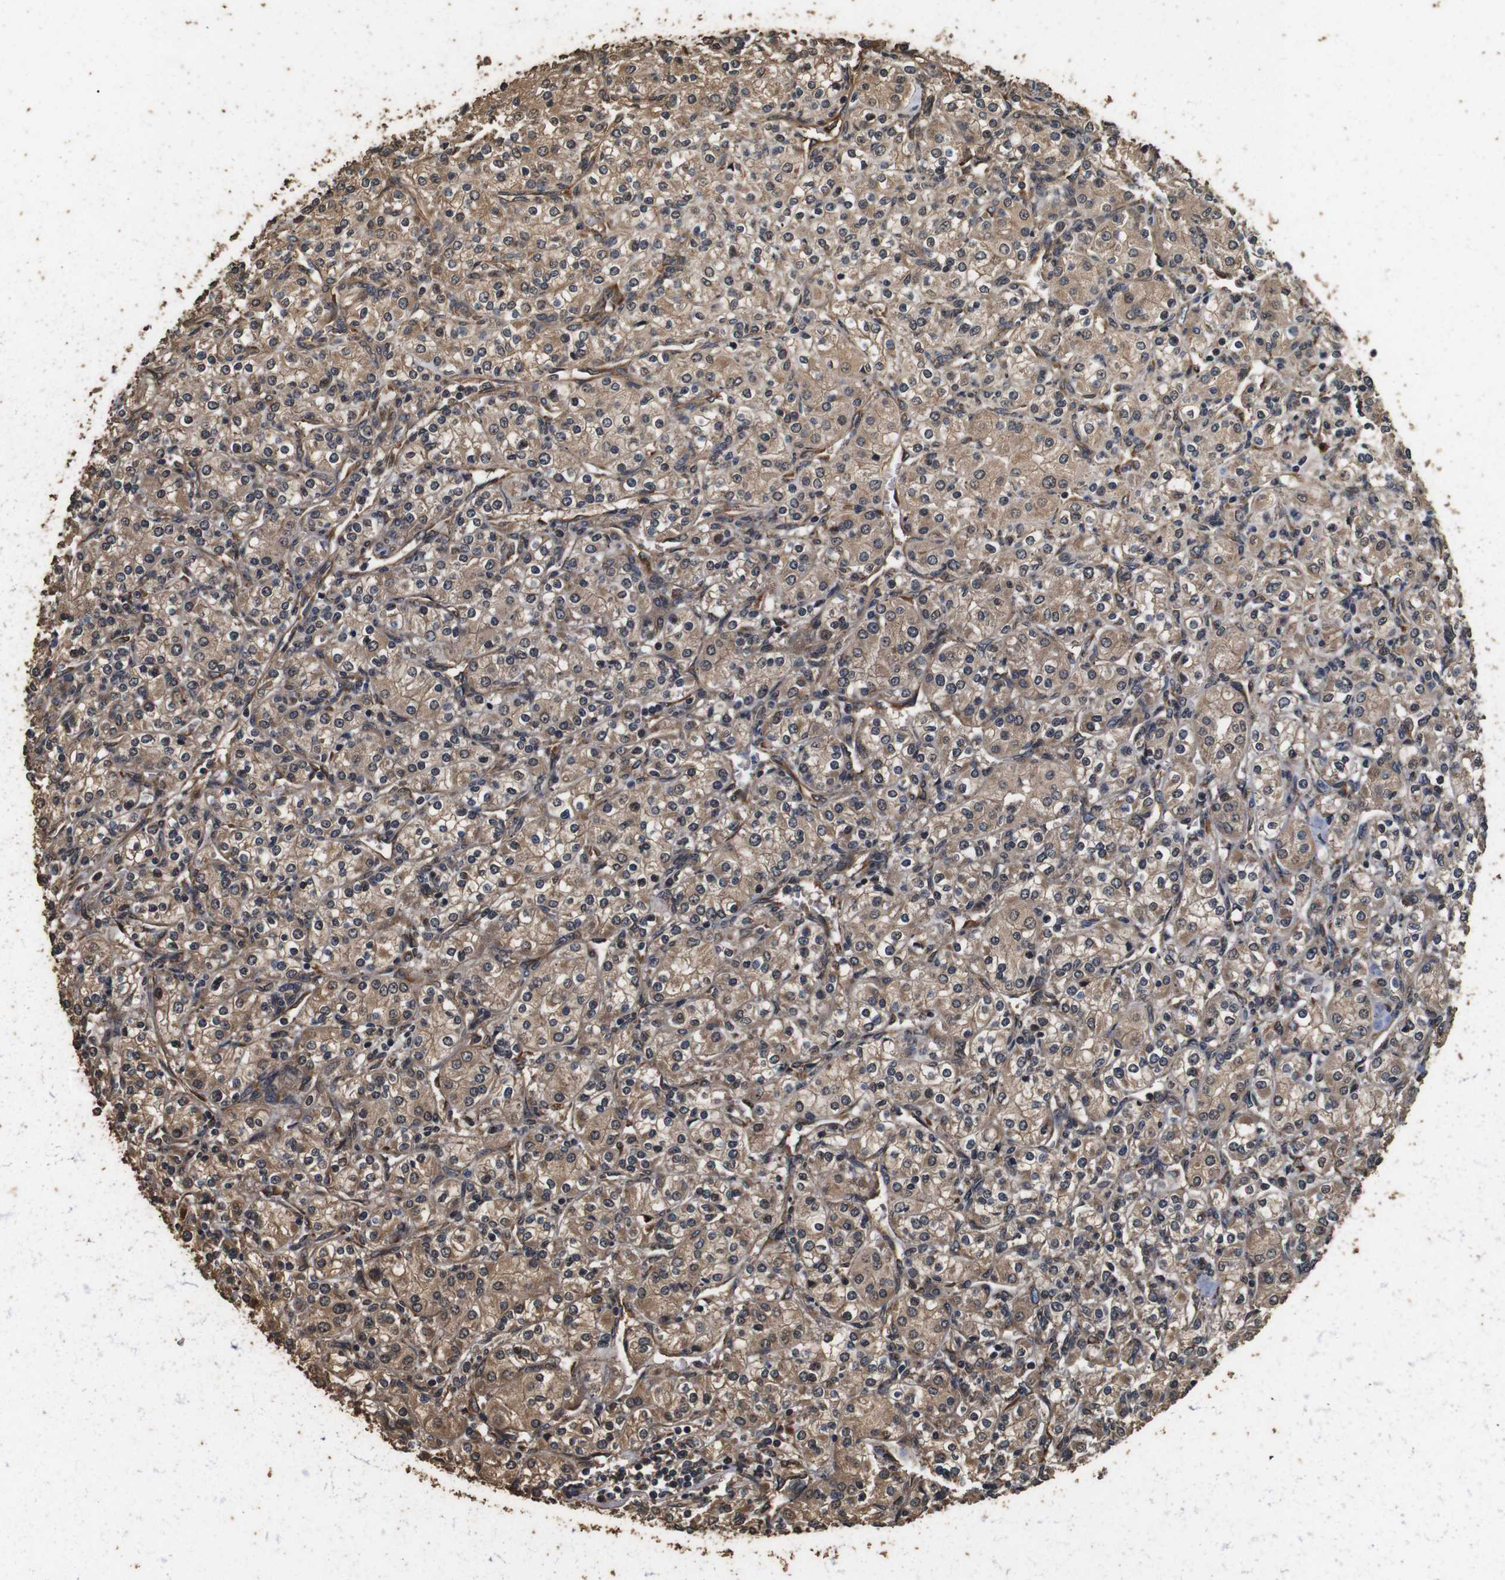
{"staining": {"intensity": "moderate", "quantity": ">75%", "location": "cytoplasmic/membranous"}, "tissue": "renal cancer", "cell_type": "Tumor cells", "image_type": "cancer", "snomed": [{"axis": "morphology", "description": "Adenocarcinoma, NOS"}, {"axis": "topography", "description": "Kidney"}], "caption": "Renal cancer stained for a protein reveals moderate cytoplasmic/membranous positivity in tumor cells. Using DAB (brown) and hematoxylin (blue) stains, captured at high magnification using brightfield microscopy.", "gene": "CNPY4", "patient": {"sex": "male", "age": 77}}